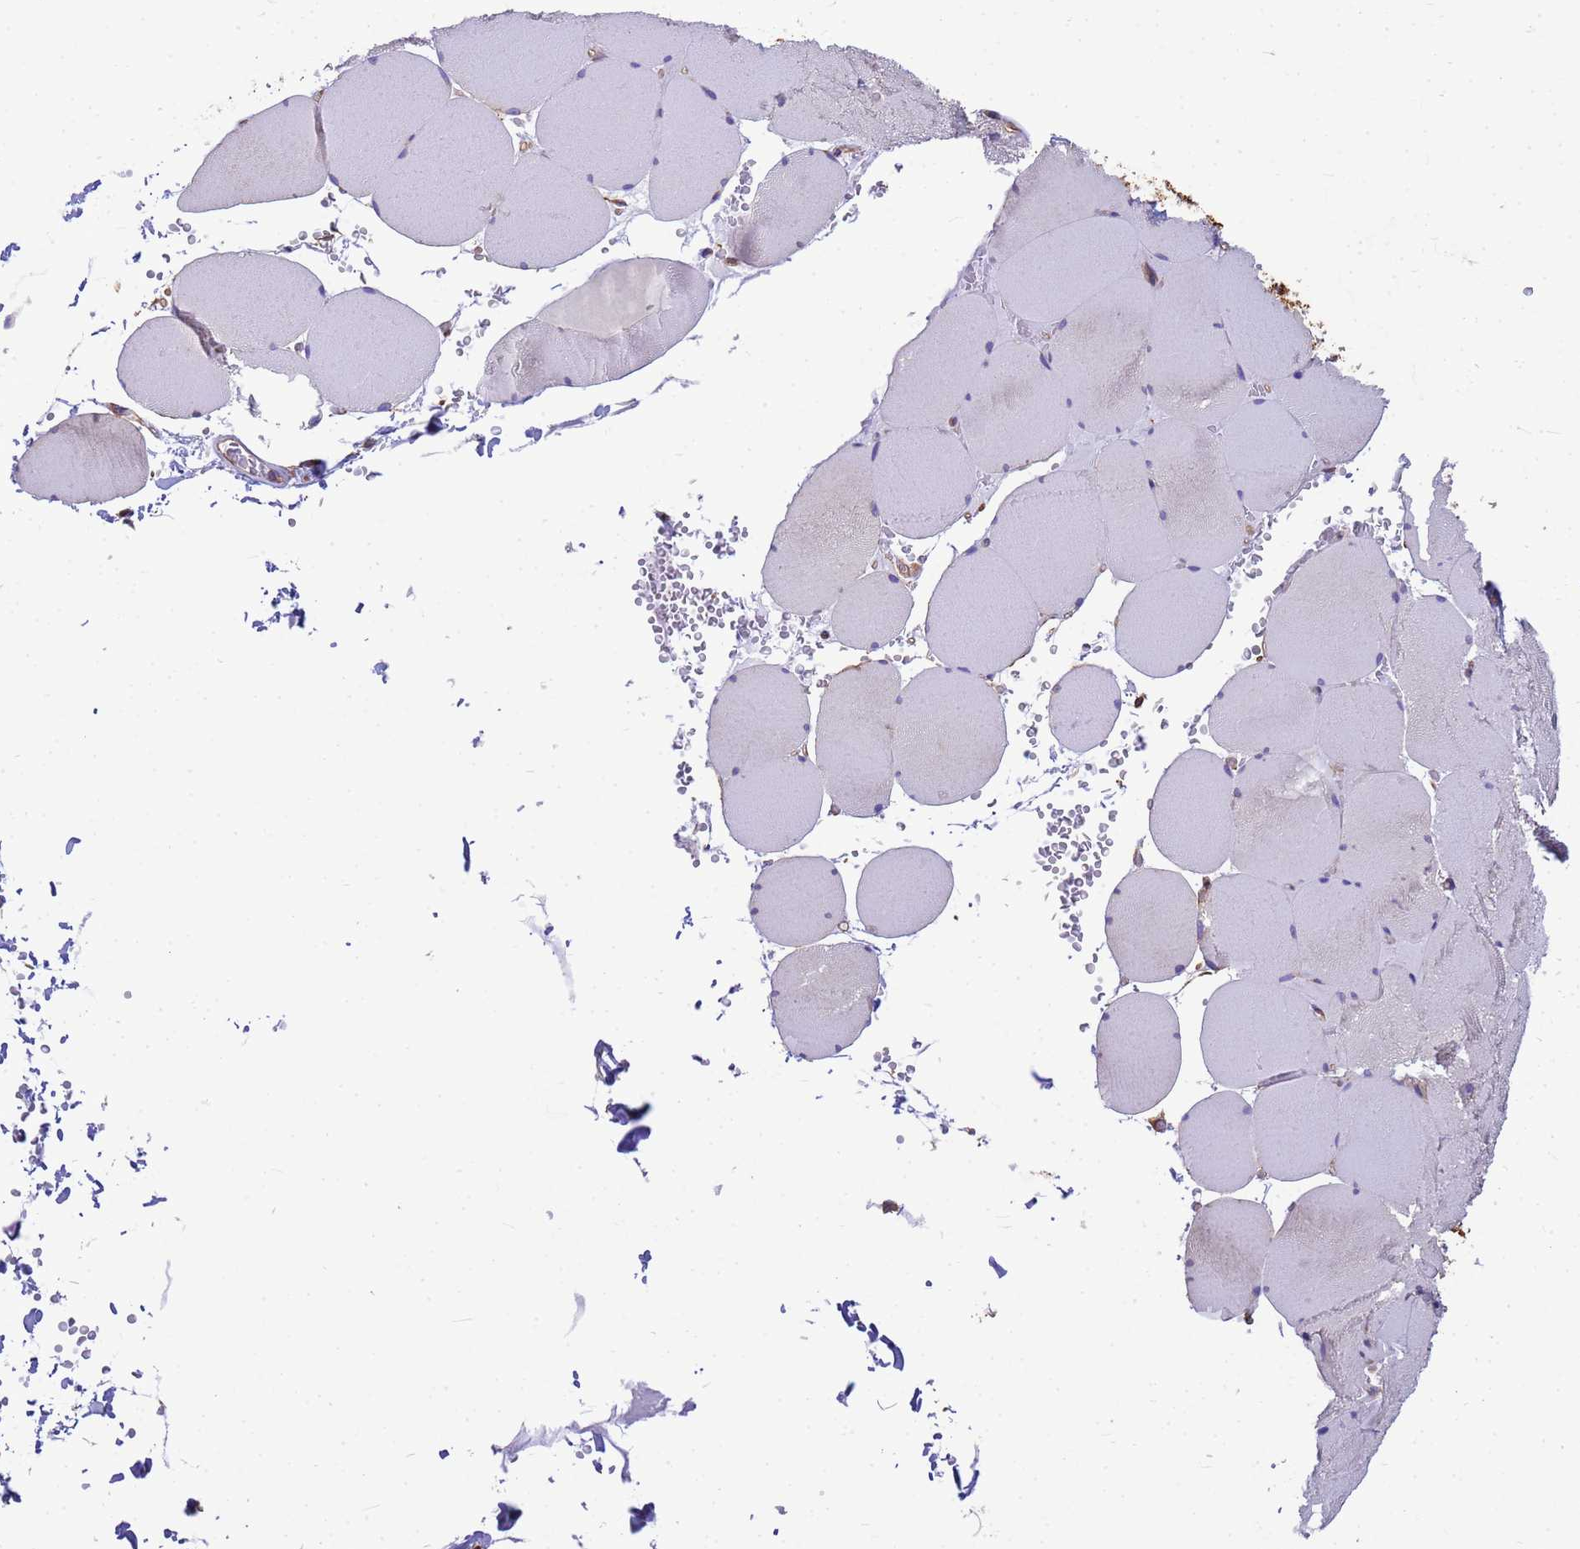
{"staining": {"intensity": "negative", "quantity": "none", "location": "none"}, "tissue": "skeletal muscle", "cell_type": "Myocytes", "image_type": "normal", "snomed": [{"axis": "morphology", "description": "Normal tissue, NOS"}, {"axis": "topography", "description": "Skeletal muscle"}, {"axis": "topography", "description": "Head-Neck"}], "caption": "Protein analysis of benign skeletal muscle demonstrates no significant expression in myocytes. (Immunohistochemistry, brightfield microscopy, high magnification).", "gene": "ENSG00000198211", "patient": {"sex": "male", "age": 66}}